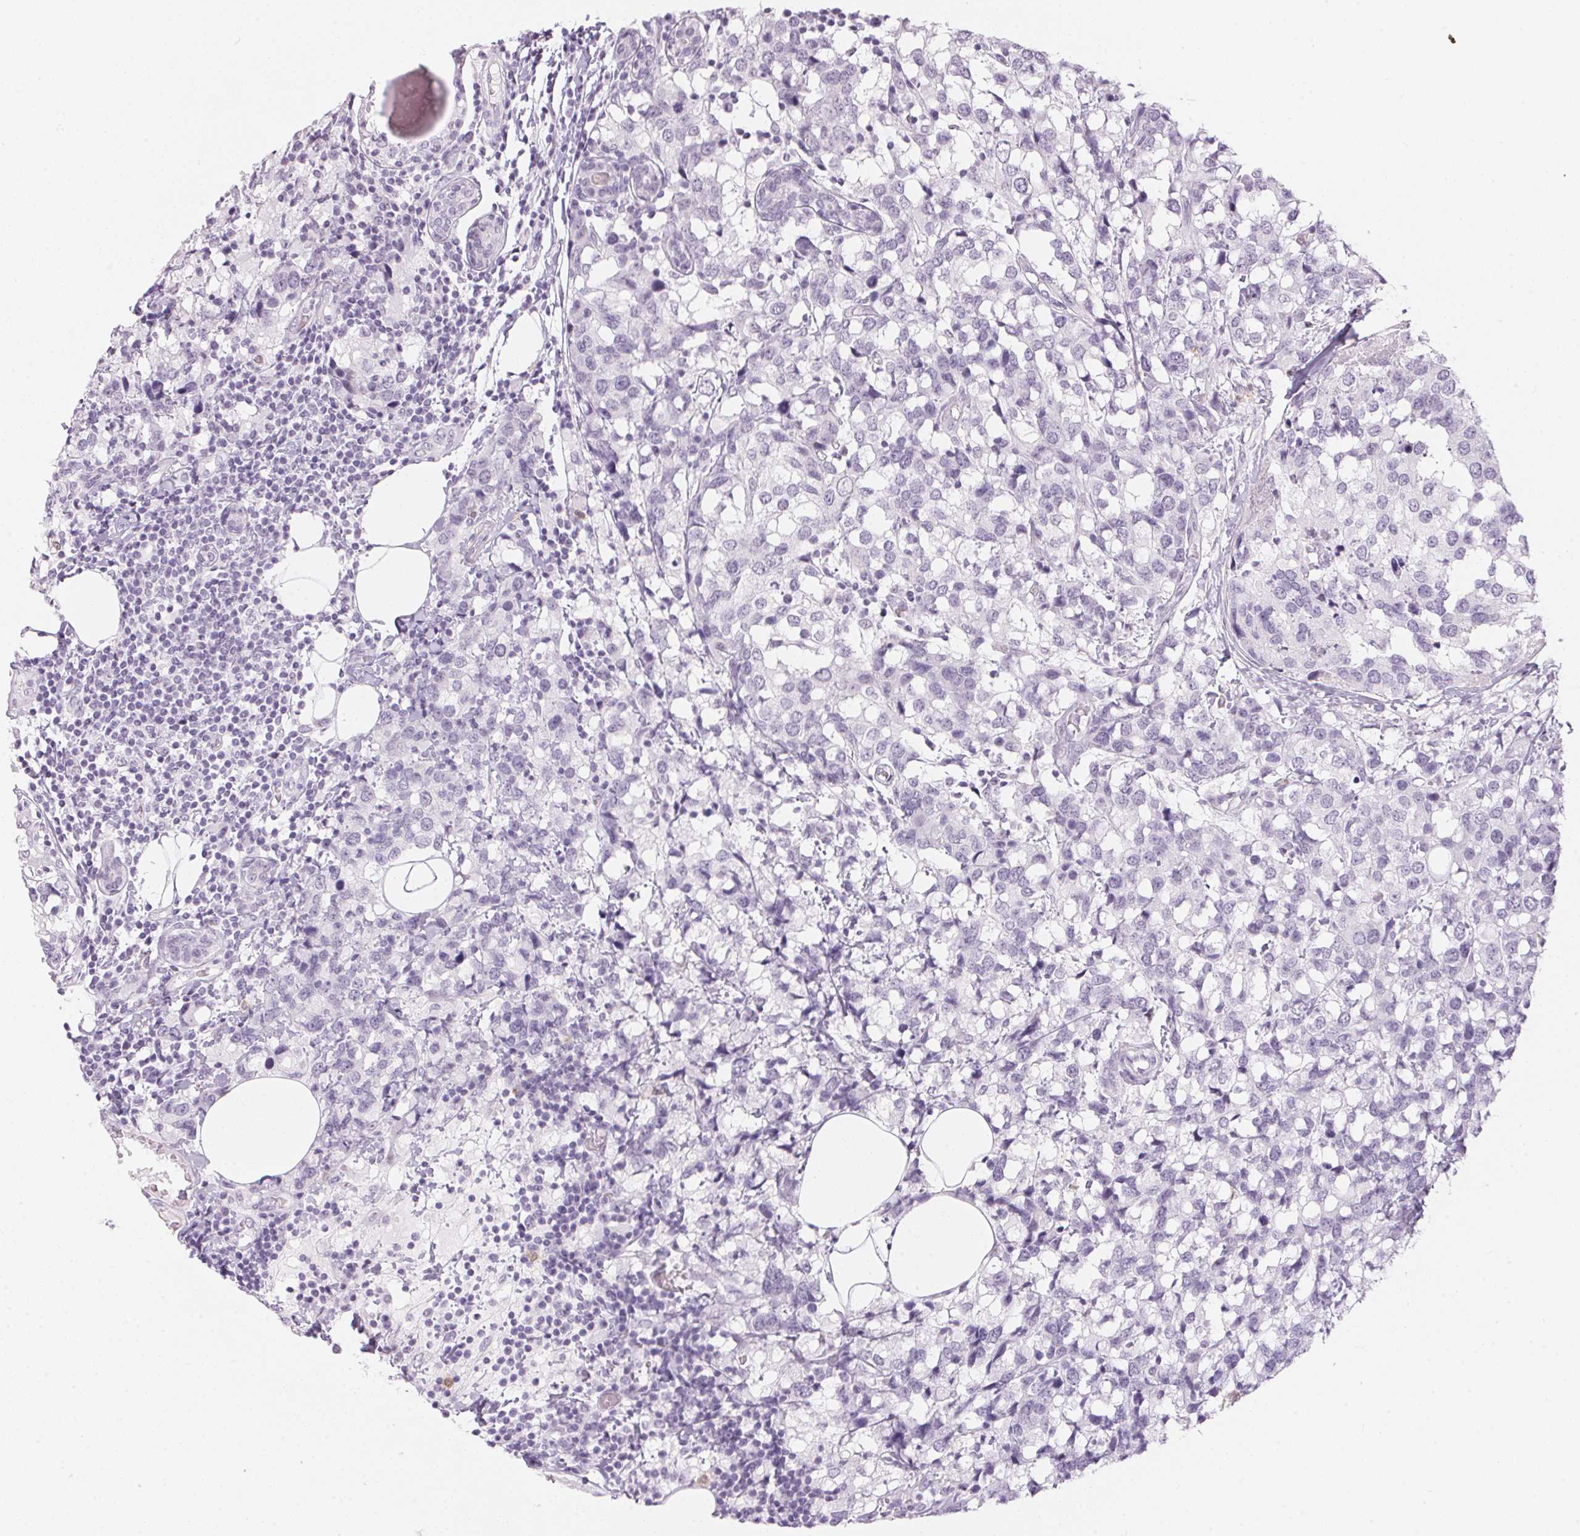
{"staining": {"intensity": "negative", "quantity": "none", "location": "none"}, "tissue": "breast cancer", "cell_type": "Tumor cells", "image_type": "cancer", "snomed": [{"axis": "morphology", "description": "Lobular carcinoma"}, {"axis": "topography", "description": "Breast"}], "caption": "This photomicrograph is of breast lobular carcinoma stained with immunohistochemistry (IHC) to label a protein in brown with the nuclei are counter-stained blue. There is no expression in tumor cells.", "gene": "CADPS", "patient": {"sex": "female", "age": 59}}